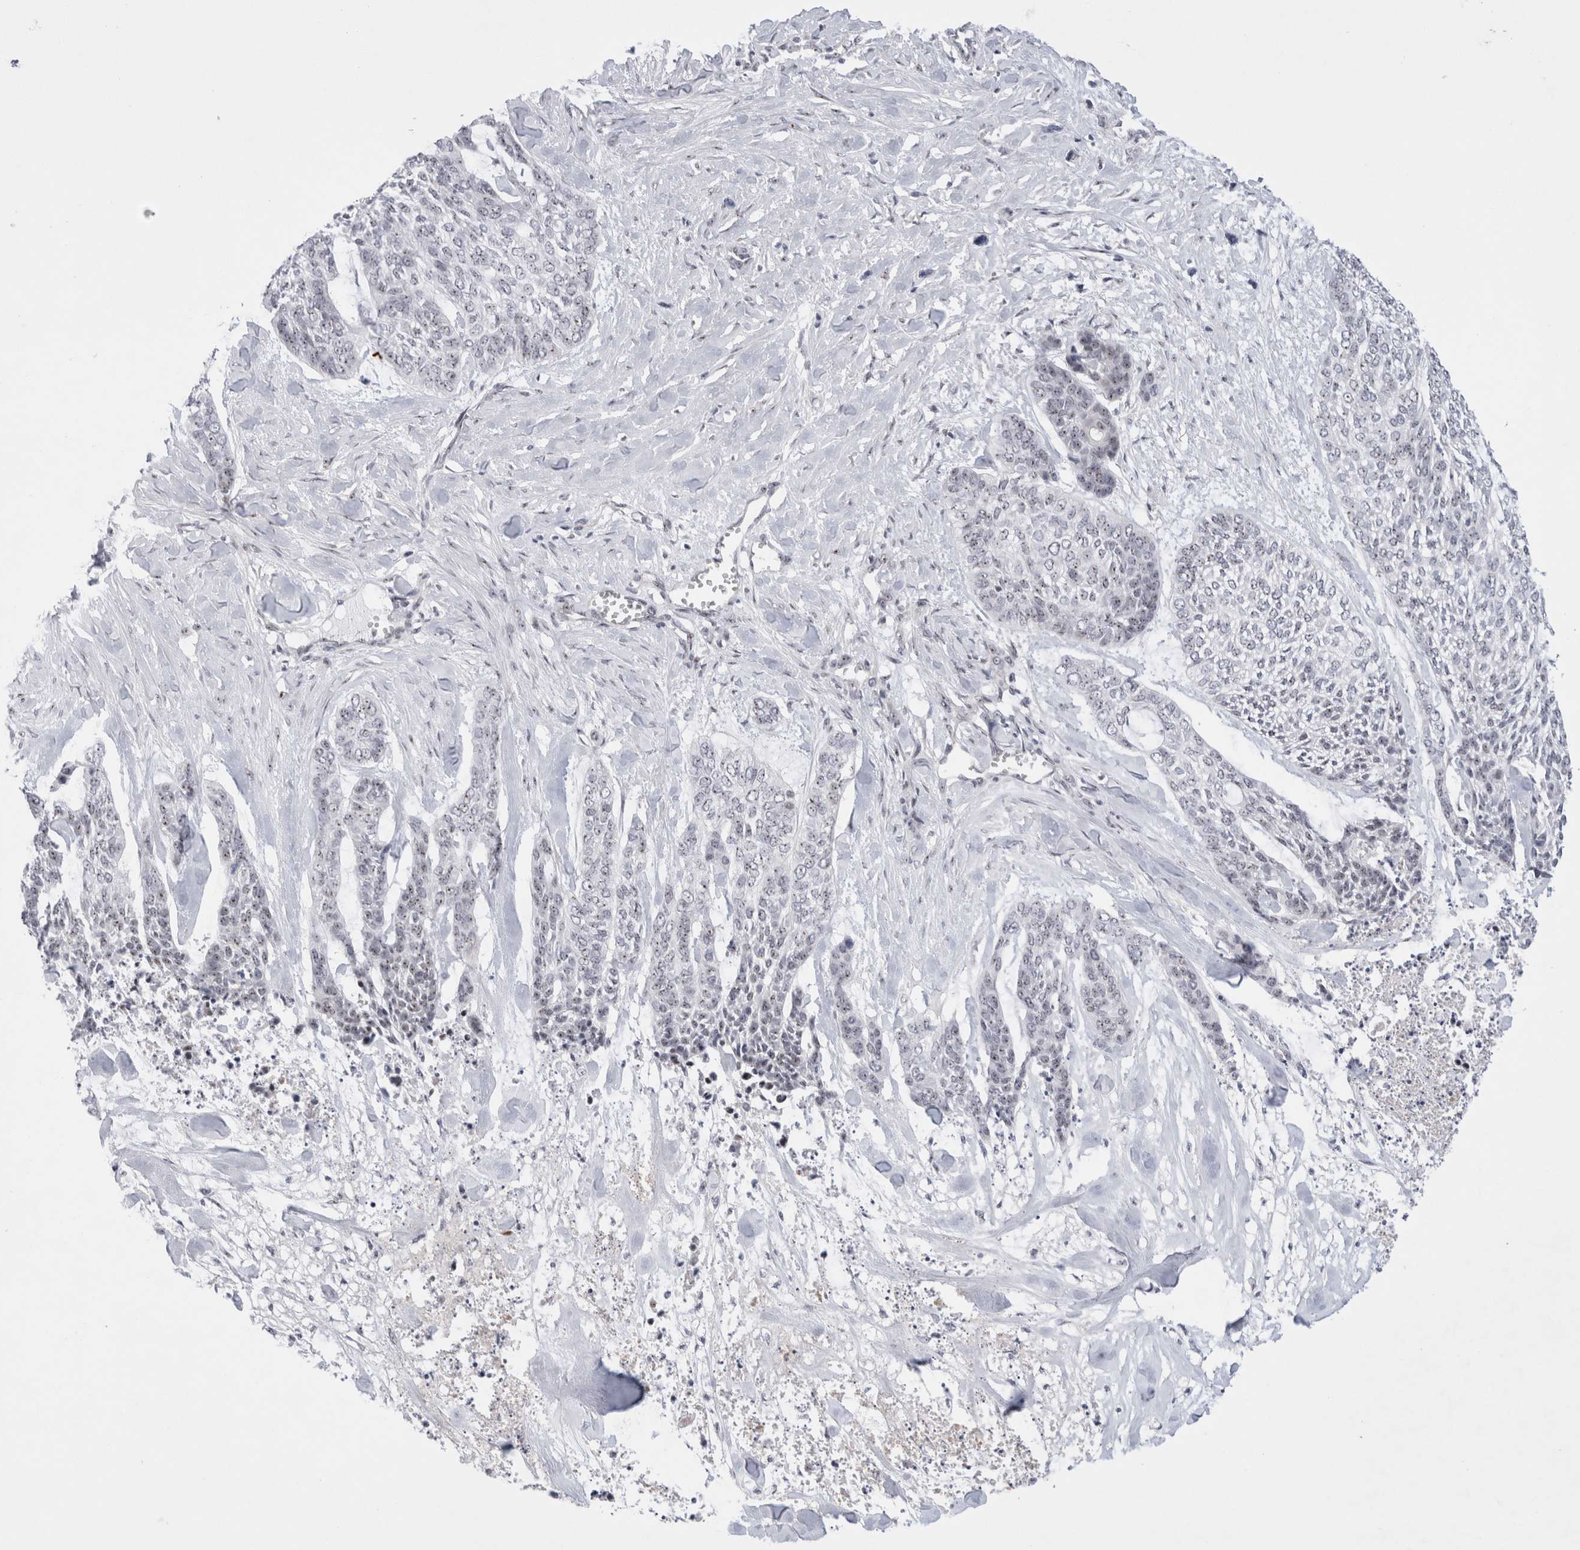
{"staining": {"intensity": "weak", "quantity": "25%-75%", "location": "nuclear"}, "tissue": "skin cancer", "cell_type": "Tumor cells", "image_type": "cancer", "snomed": [{"axis": "morphology", "description": "Basal cell carcinoma"}, {"axis": "topography", "description": "Skin"}], "caption": "This is a micrograph of IHC staining of skin basal cell carcinoma, which shows weak positivity in the nuclear of tumor cells.", "gene": "CERS5", "patient": {"sex": "female", "age": 64}}